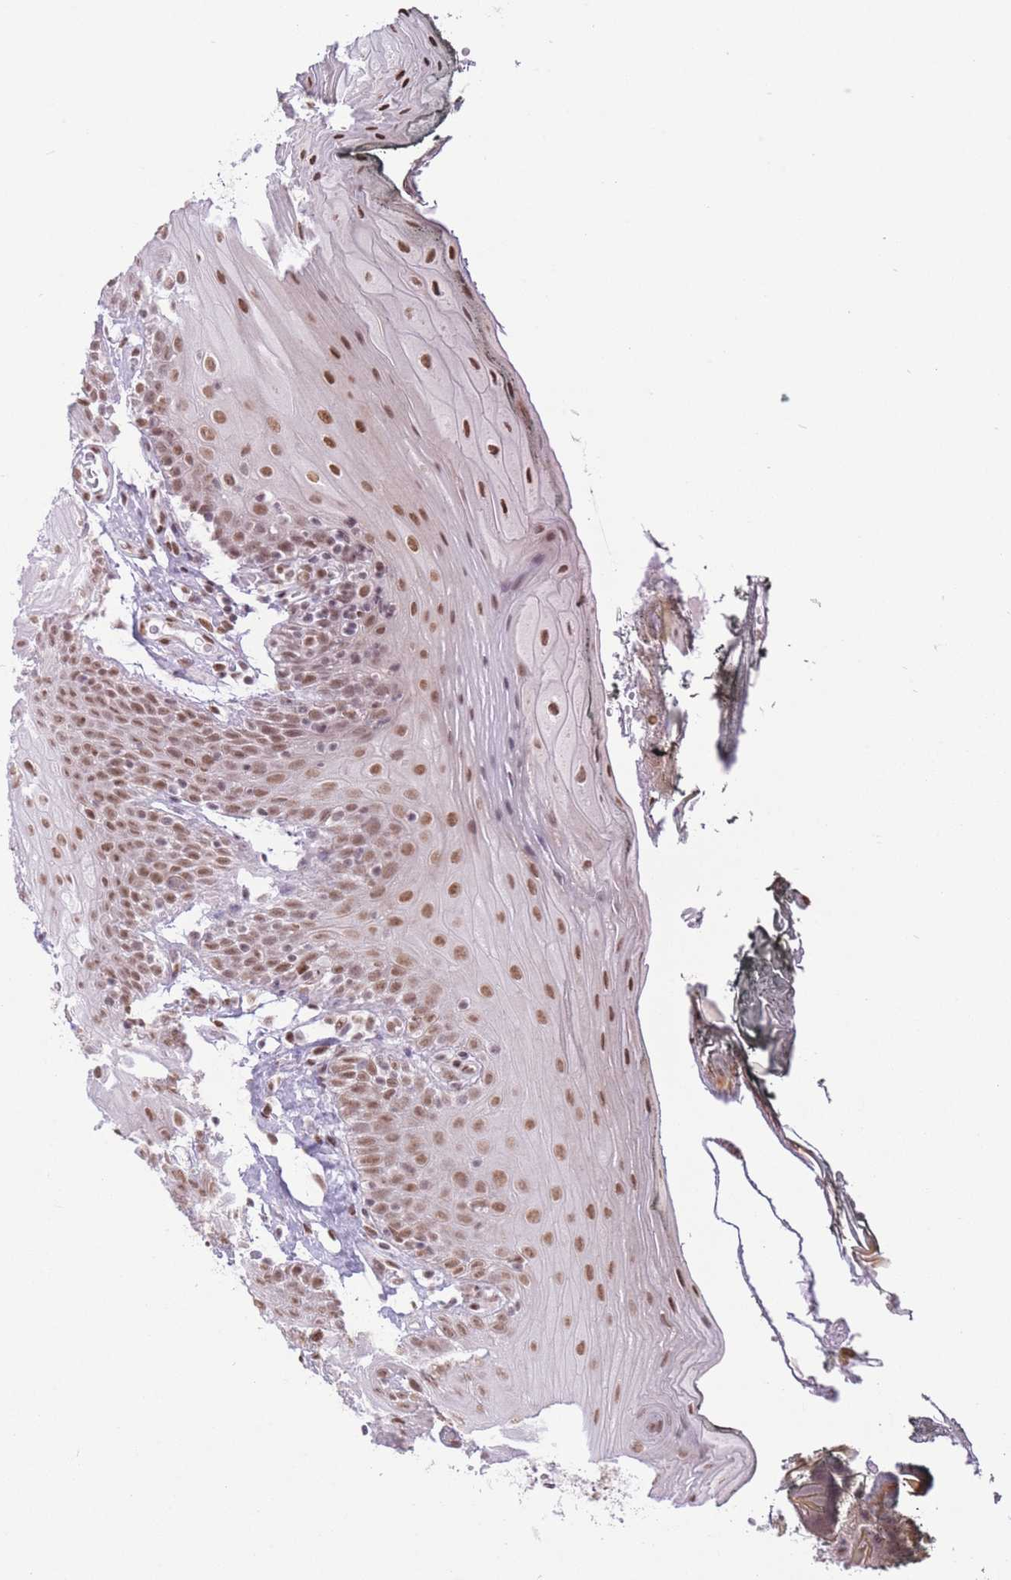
{"staining": {"intensity": "moderate", "quantity": ">75%", "location": "nuclear"}, "tissue": "oral mucosa", "cell_type": "Squamous epithelial cells", "image_type": "normal", "snomed": [{"axis": "morphology", "description": "Normal tissue, NOS"}, {"axis": "morphology", "description": "Squamous cell carcinoma, NOS"}, {"axis": "topography", "description": "Oral tissue"}, {"axis": "topography", "description": "Head-Neck"}], "caption": "Oral mucosa stained with IHC displays moderate nuclear positivity in about >75% of squamous epithelial cells. (Brightfield microscopy of DAB IHC at high magnification).", "gene": "ZBED5", "patient": {"sex": "female", "age": 81}}